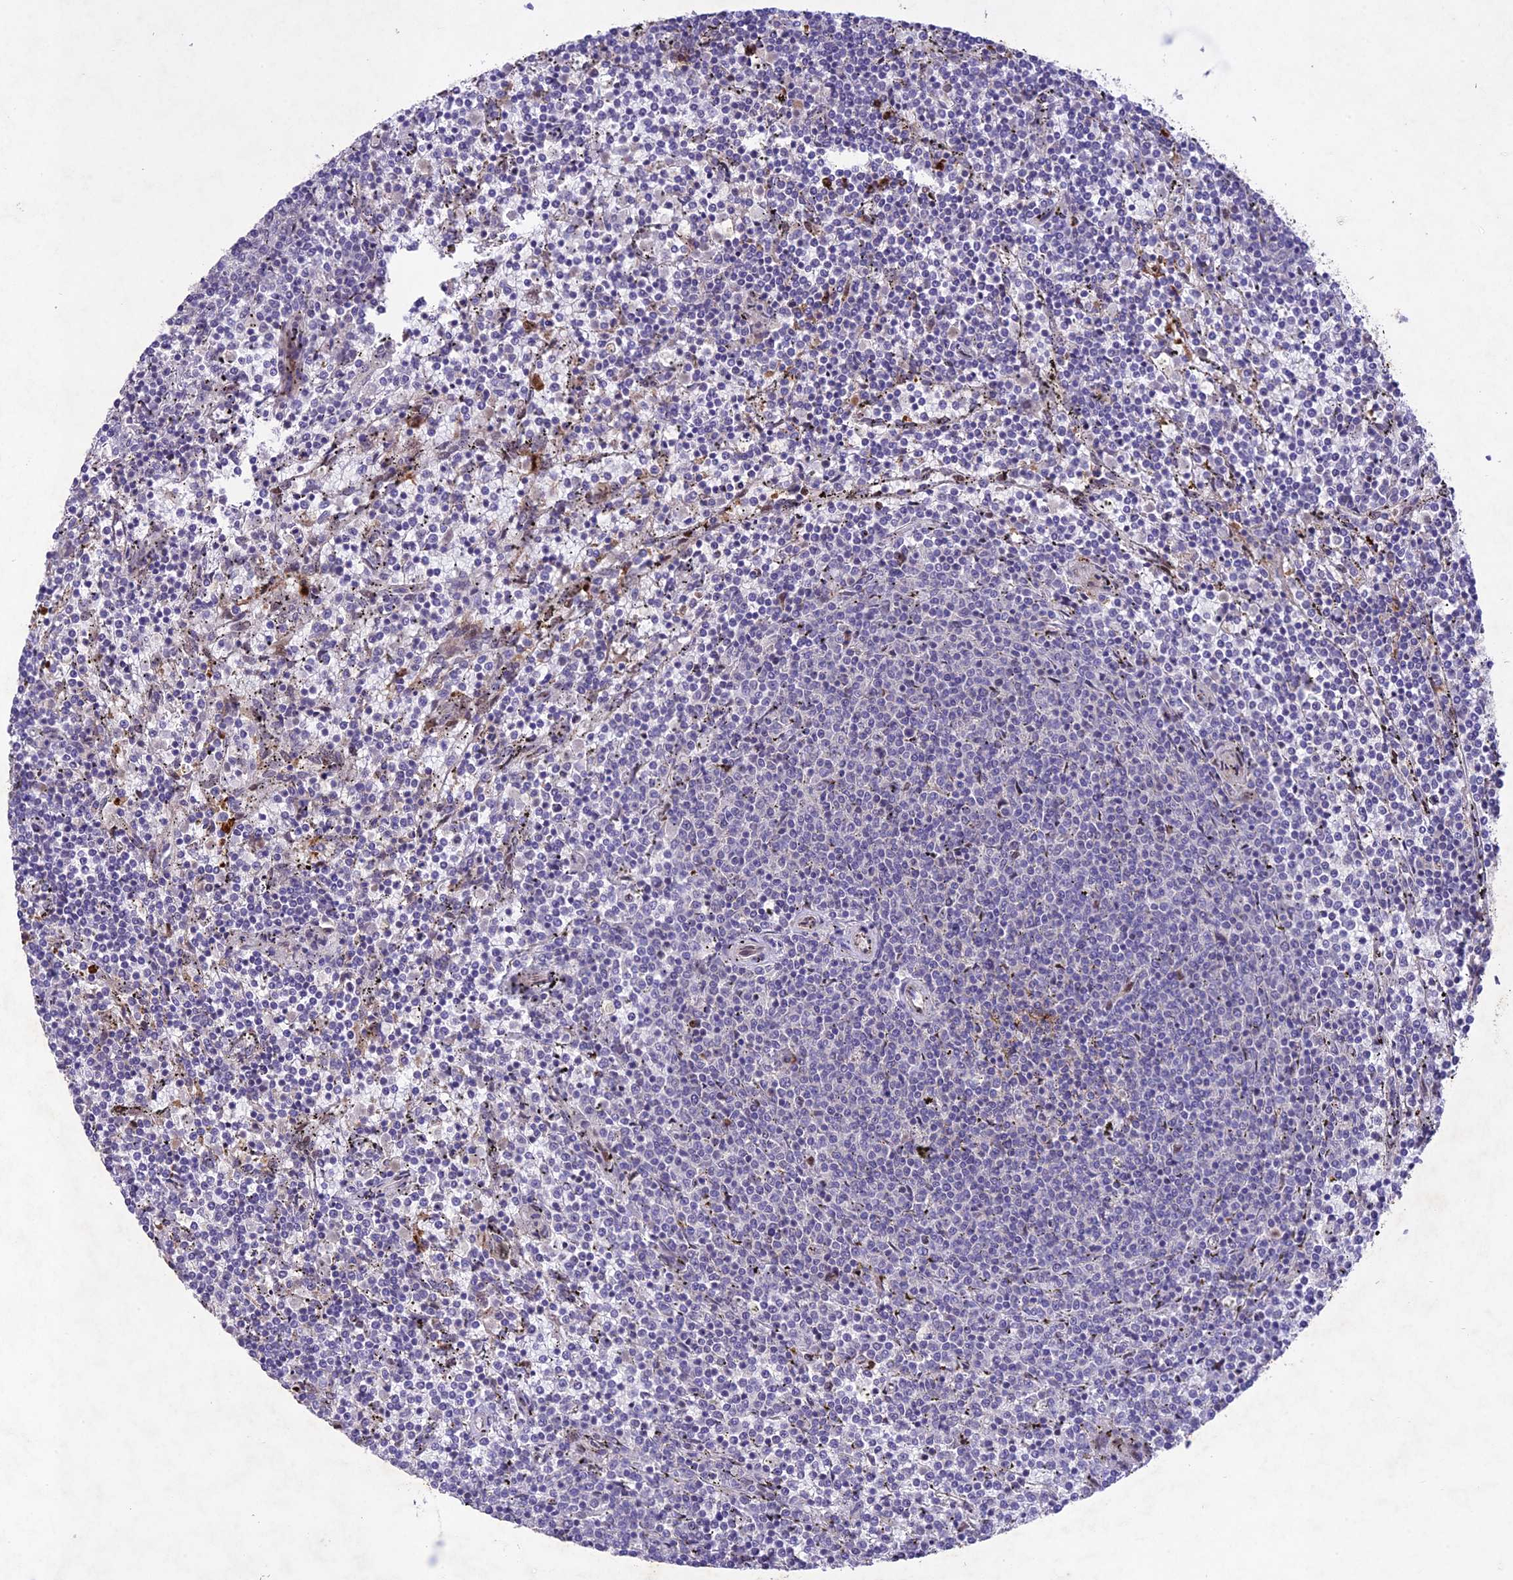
{"staining": {"intensity": "negative", "quantity": "none", "location": "none"}, "tissue": "lymphoma", "cell_type": "Tumor cells", "image_type": "cancer", "snomed": [{"axis": "morphology", "description": "Malignant lymphoma, non-Hodgkin's type, Low grade"}, {"axis": "topography", "description": "Spleen"}], "caption": "This is an immunohistochemistry histopathology image of human low-grade malignant lymphoma, non-Hodgkin's type. There is no staining in tumor cells.", "gene": "ANKRD52", "patient": {"sex": "female", "age": 50}}